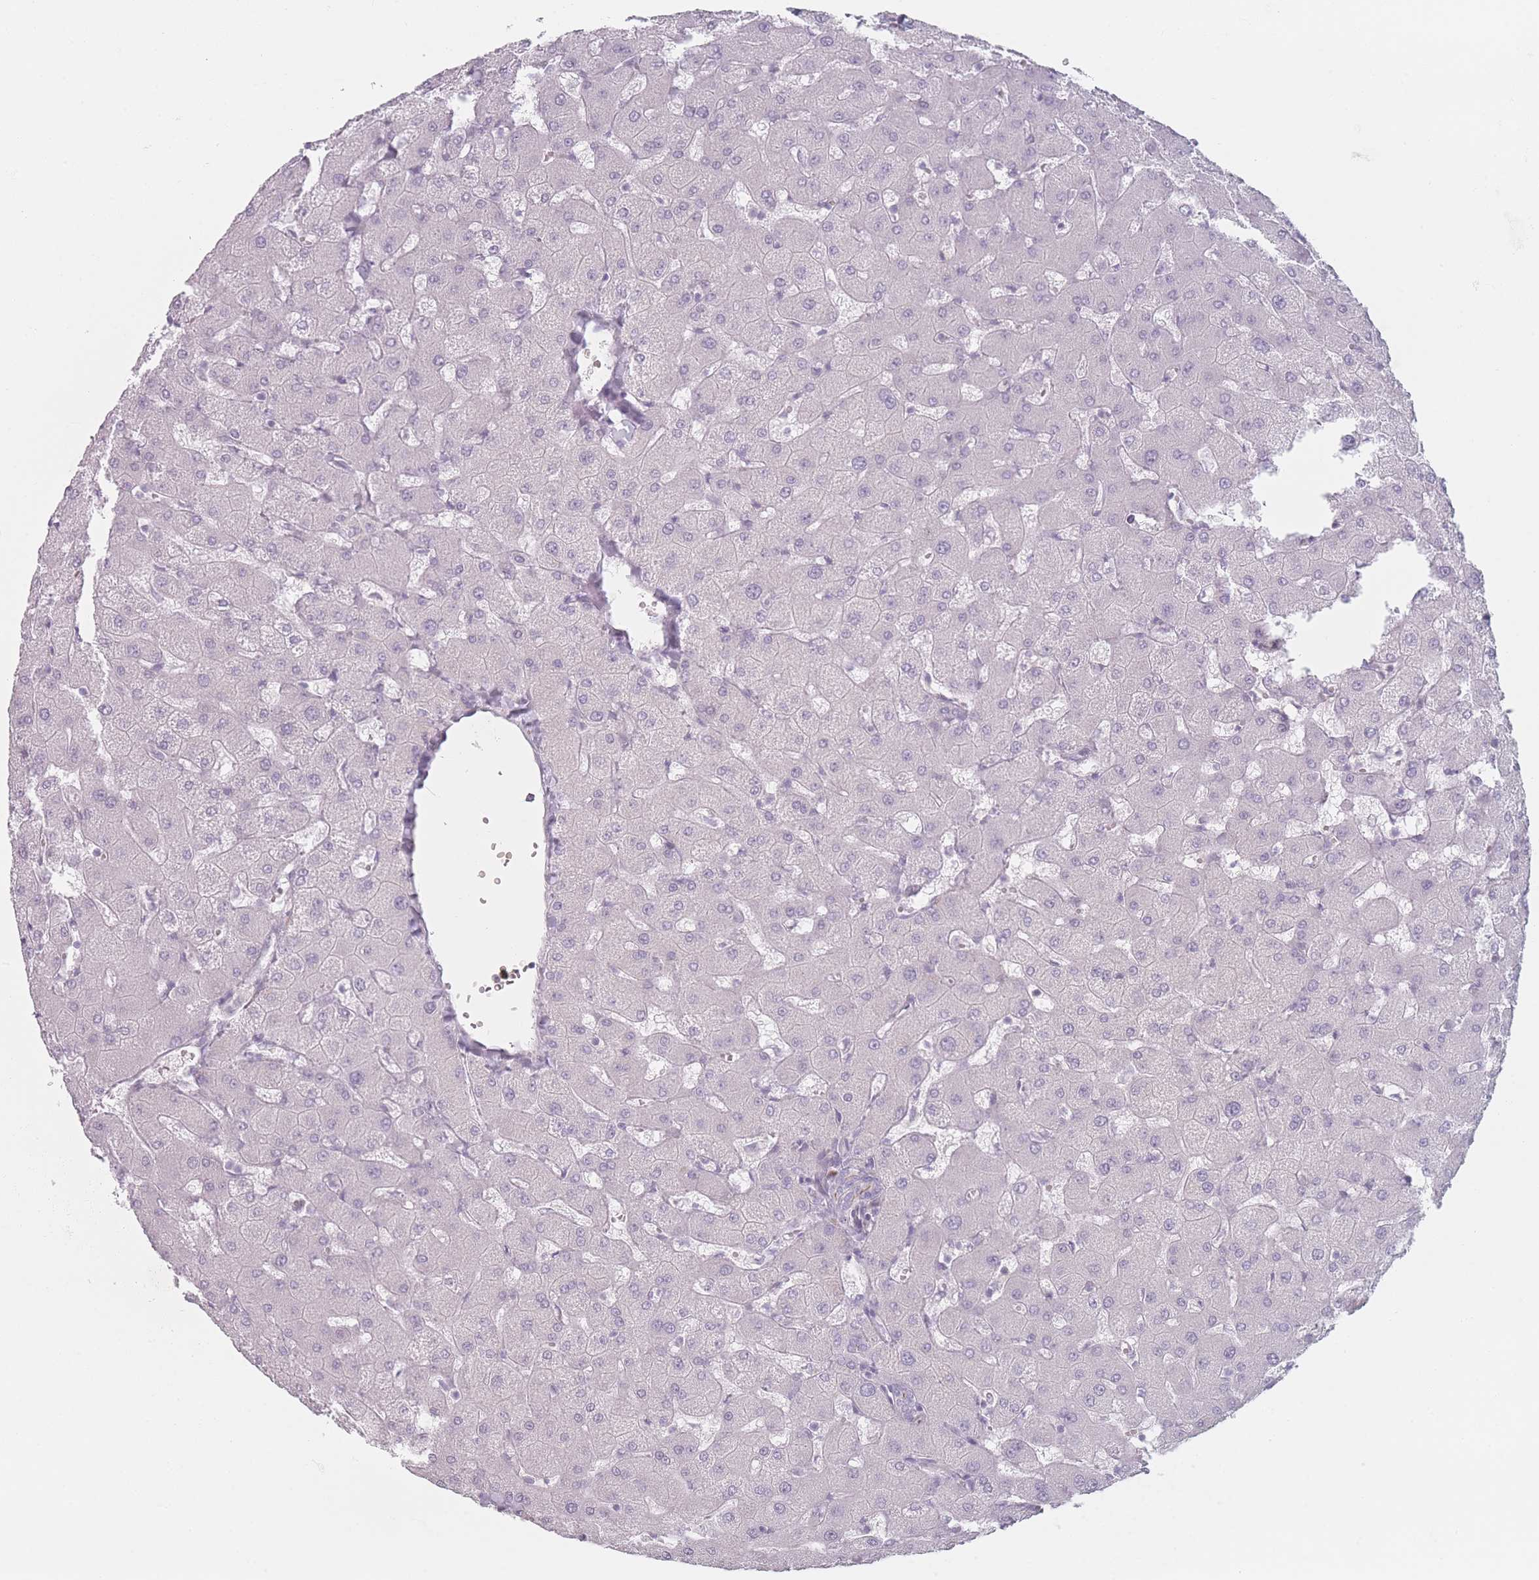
{"staining": {"intensity": "negative", "quantity": "none", "location": "none"}, "tissue": "liver", "cell_type": "Cholangiocytes", "image_type": "normal", "snomed": [{"axis": "morphology", "description": "Normal tissue, NOS"}, {"axis": "topography", "description": "Liver"}], "caption": "A high-resolution image shows immunohistochemistry staining of benign liver, which exhibits no significant positivity in cholangiocytes.", "gene": "RNF4", "patient": {"sex": "female", "age": 63}}